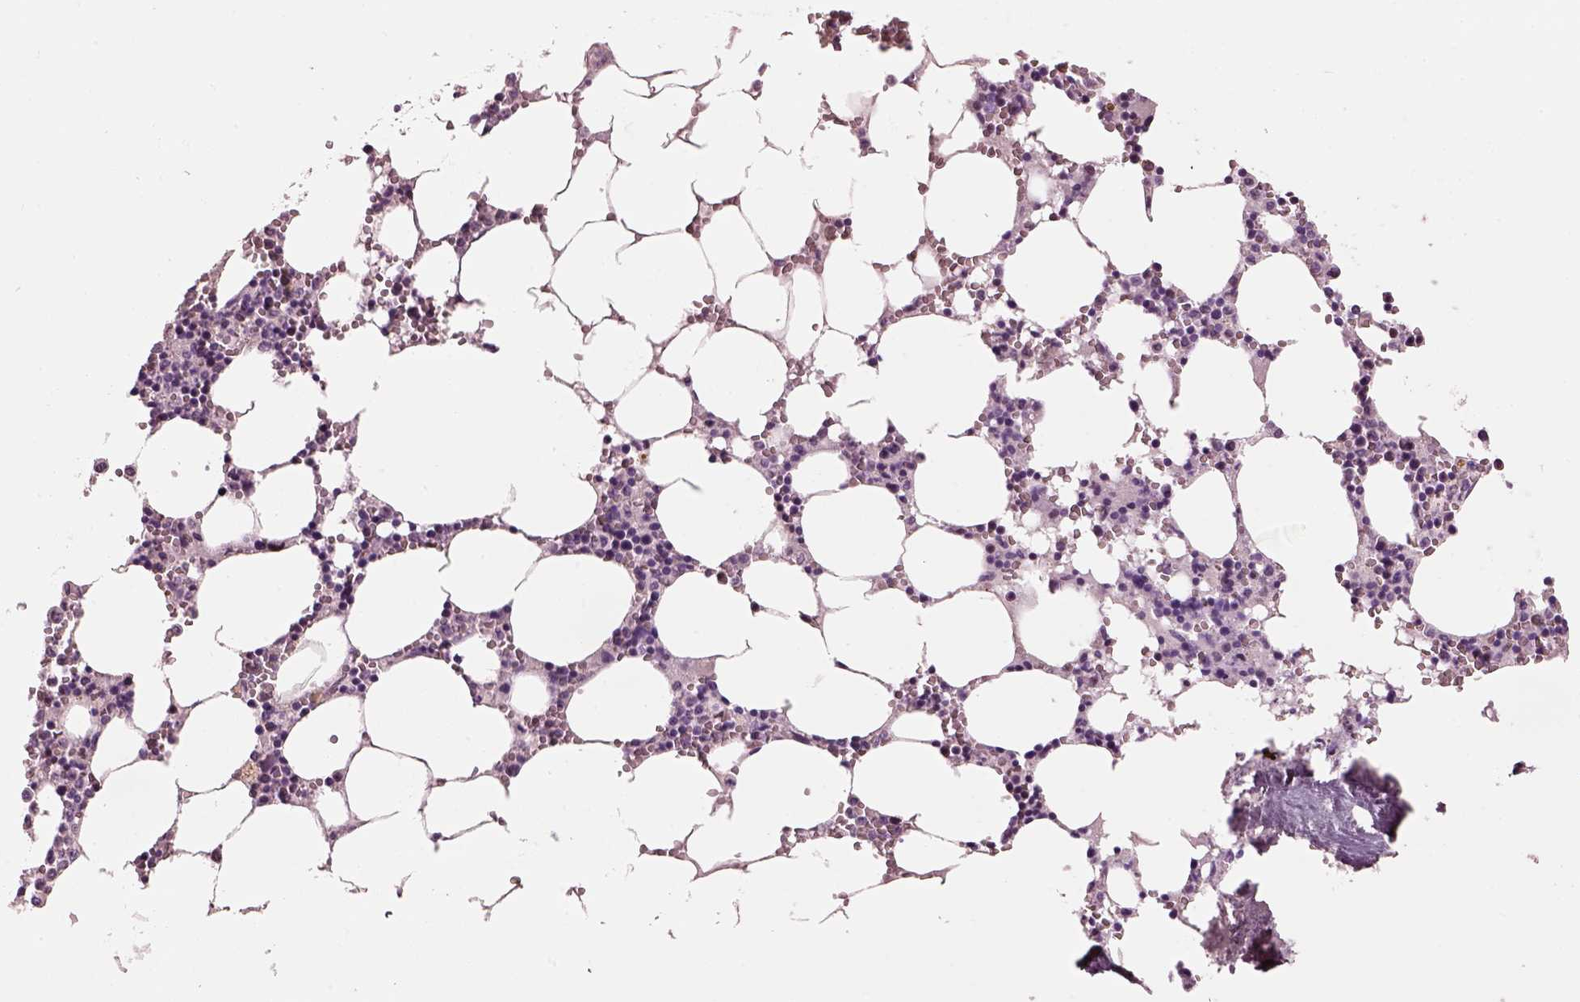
{"staining": {"intensity": "weak", "quantity": "<25%", "location": "cytoplasmic/membranous"}, "tissue": "bone marrow", "cell_type": "Hematopoietic cells", "image_type": "normal", "snomed": [{"axis": "morphology", "description": "Normal tissue, NOS"}, {"axis": "topography", "description": "Bone marrow"}], "caption": "This histopathology image is of normal bone marrow stained with IHC to label a protein in brown with the nuclei are counter-stained blue. There is no positivity in hematopoietic cells.", "gene": "ELSPBP1", "patient": {"sex": "female", "age": 64}}